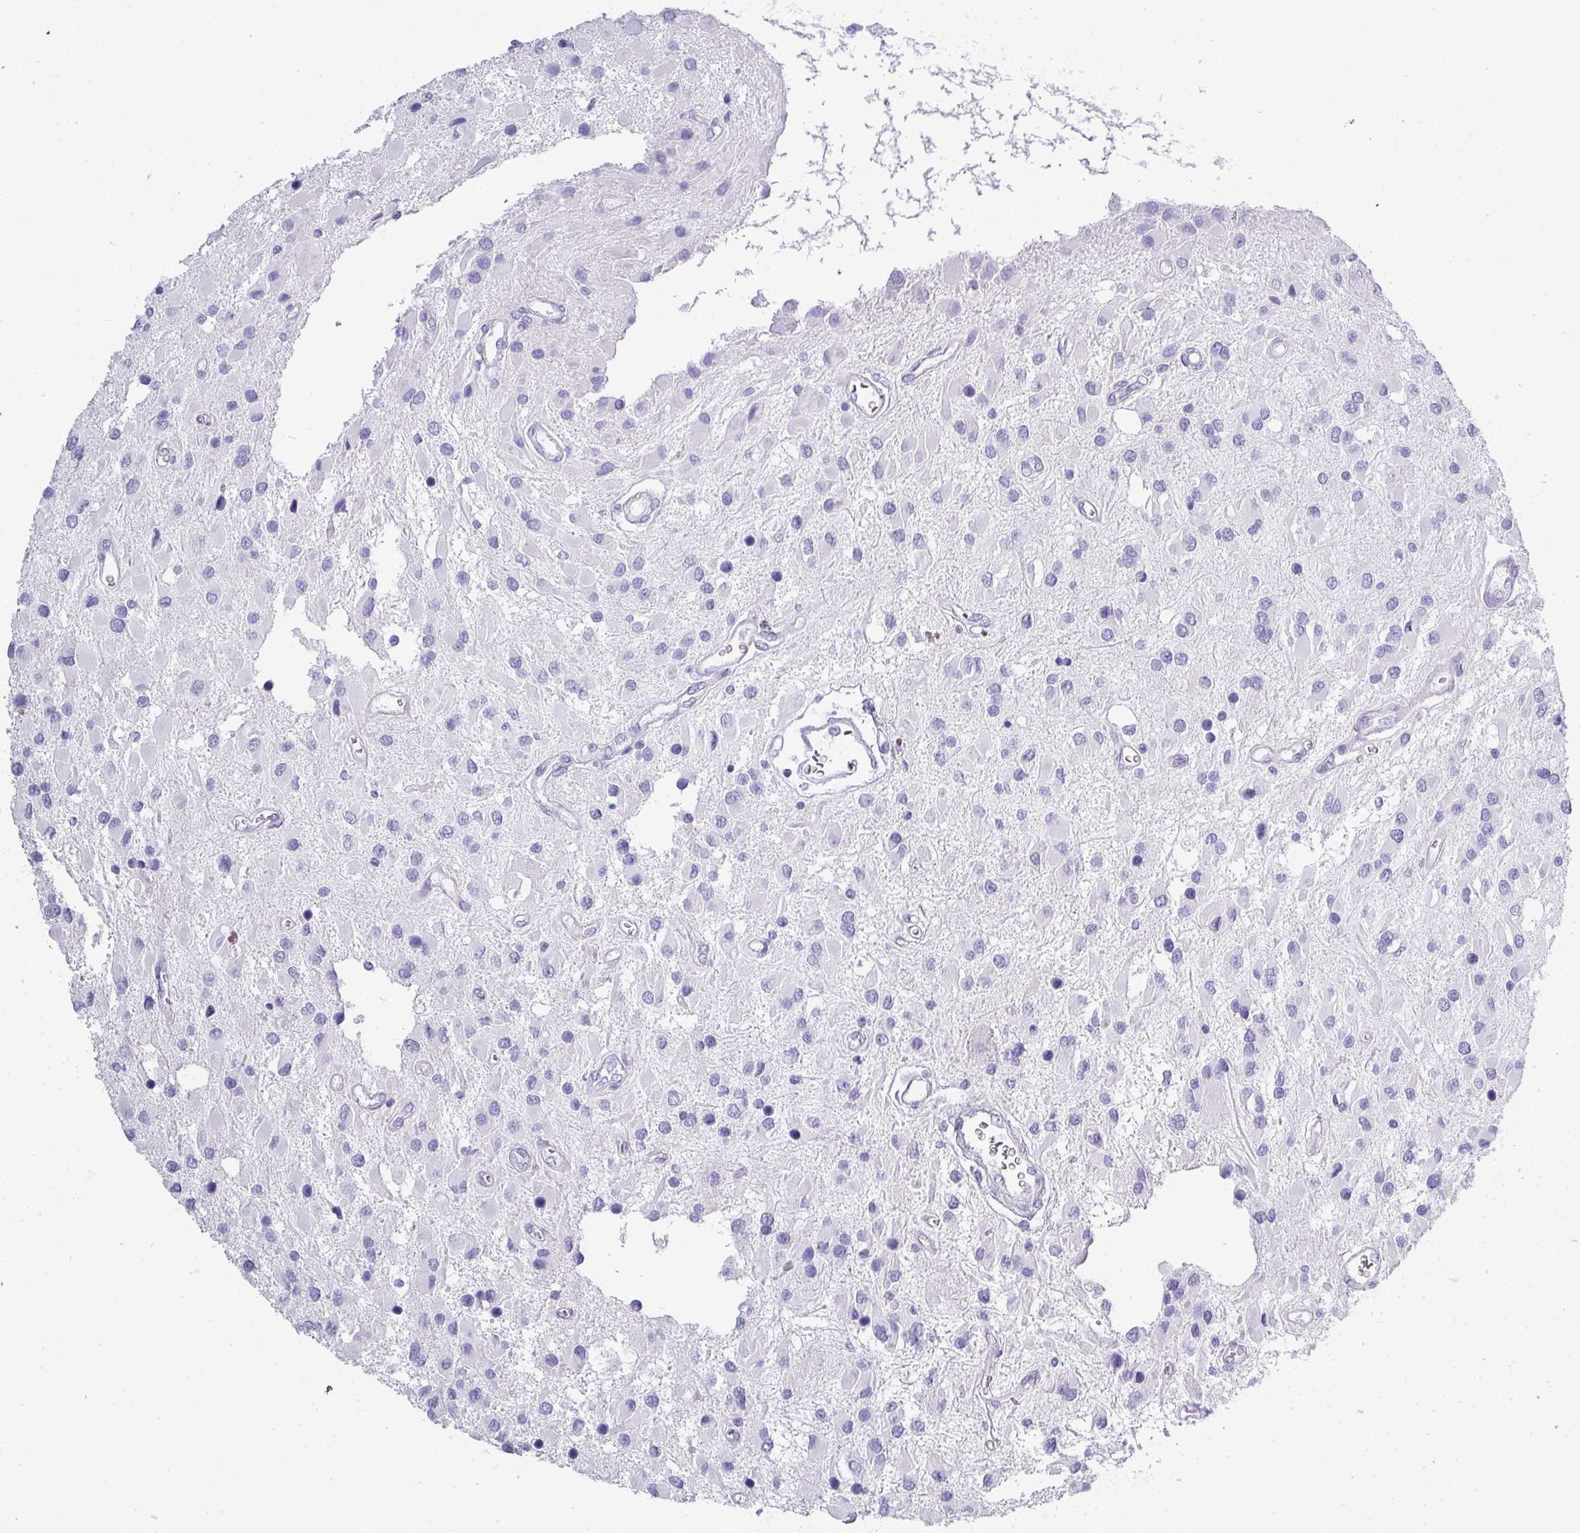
{"staining": {"intensity": "negative", "quantity": "none", "location": "none"}, "tissue": "glioma", "cell_type": "Tumor cells", "image_type": "cancer", "snomed": [{"axis": "morphology", "description": "Glioma, malignant, High grade"}, {"axis": "topography", "description": "Brain"}], "caption": "A photomicrograph of human malignant high-grade glioma is negative for staining in tumor cells.", "gene": "ZNF568", "patient": {"sex": "male", "age": 53}}